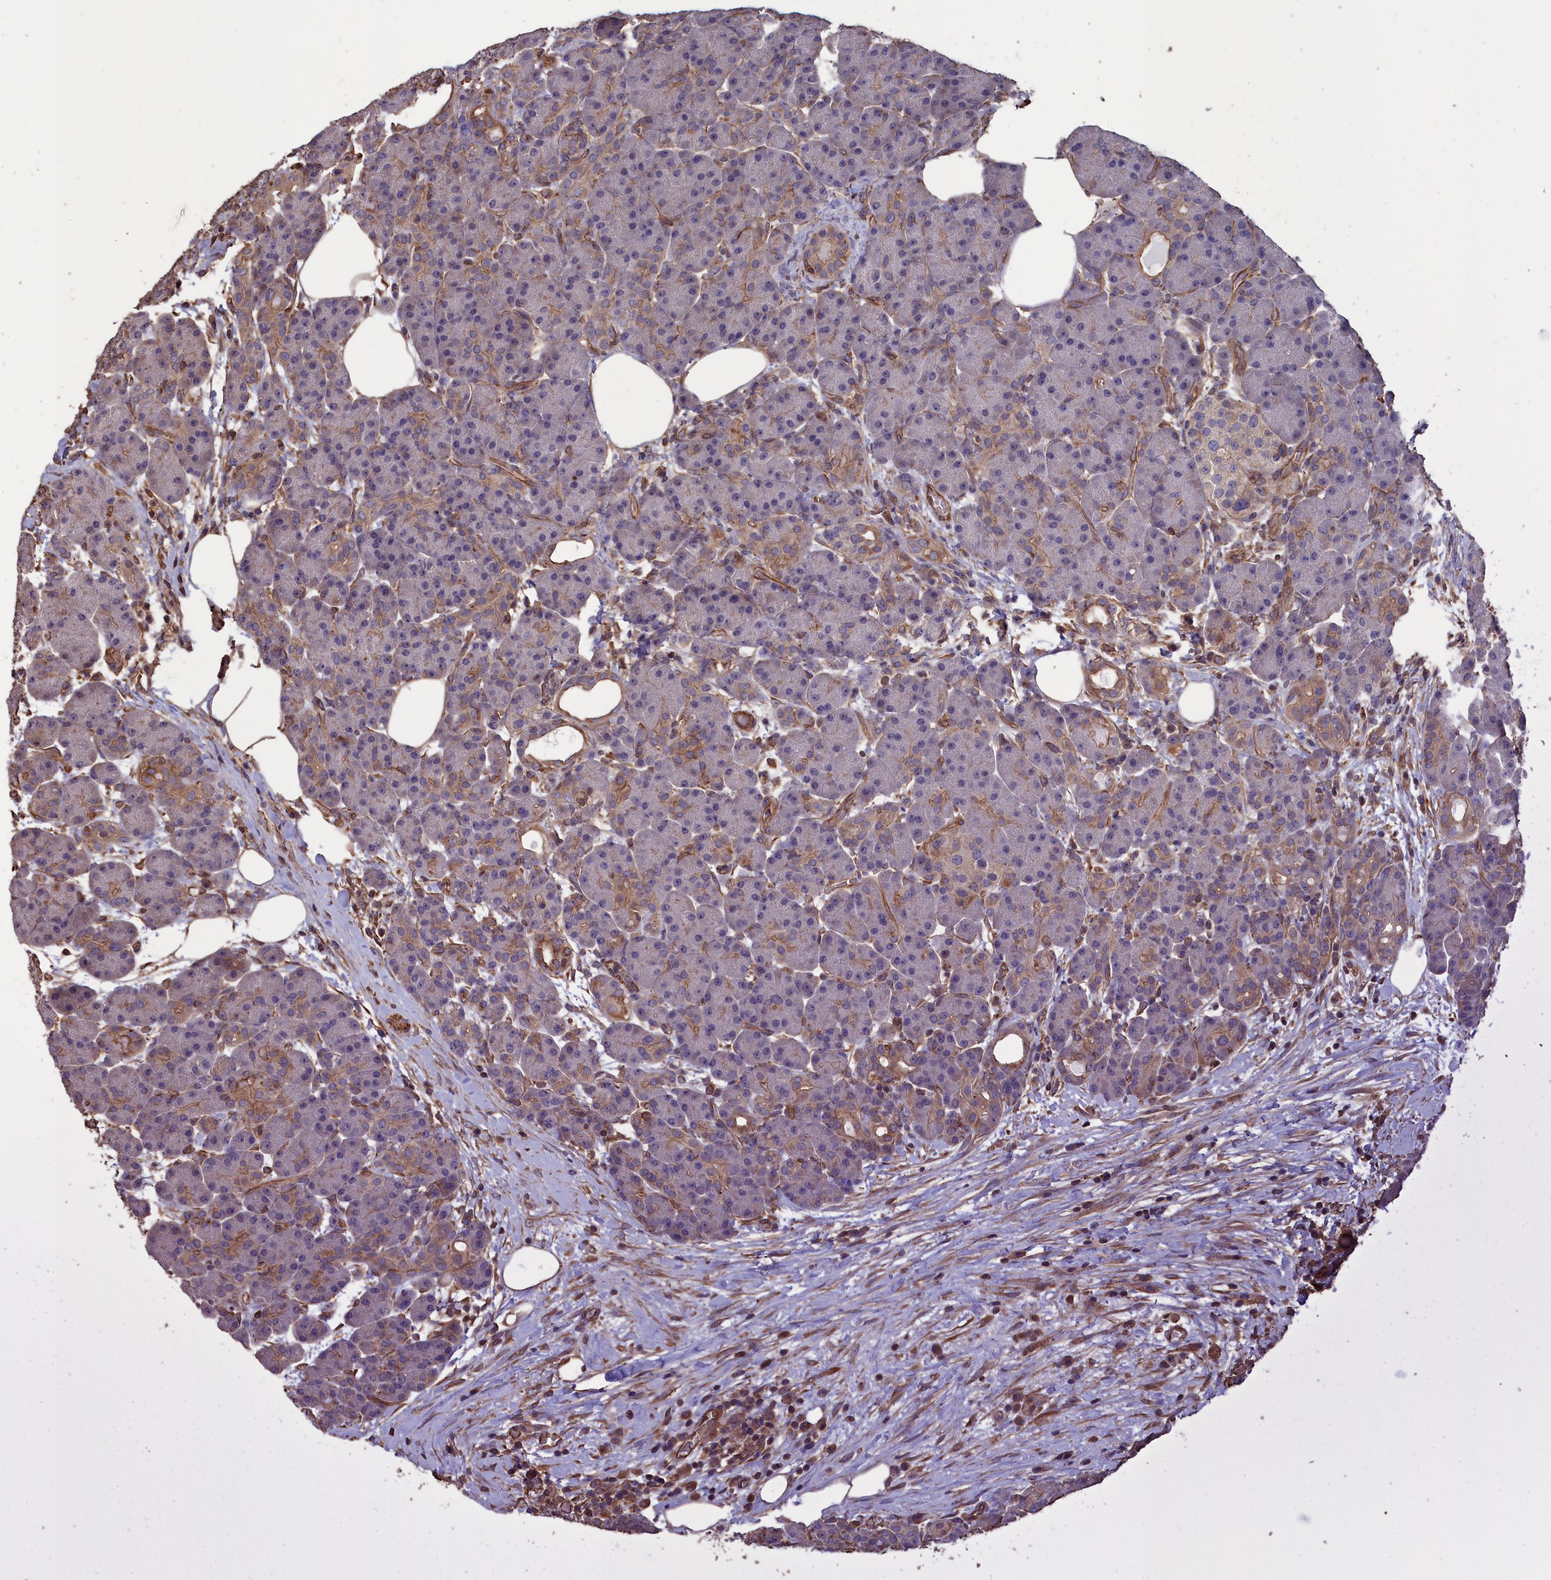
{"staining": {"intensity": "moderate", "quantity": "<25%", "location": "cytoplasmic/membranous"}, "tissue": "pancreas", "cell_type": "Exocrine glandular cells", "image_type": "normal", "snomed": [{"axis": "morphology", "description": "Normal tissue, NOS"}, {"axis": "topography", "description": "Pancreas"}], "caption": "The photomicrograph displays staining of unremarkable pancreas, revealing moderate cytoplasmic/membranous protein positivity (brown color) within exocrine glandular cells. Nuclei are stained in blue.", "gene": "DAPK3", "patient": {"sex": "male", "age": 63}}